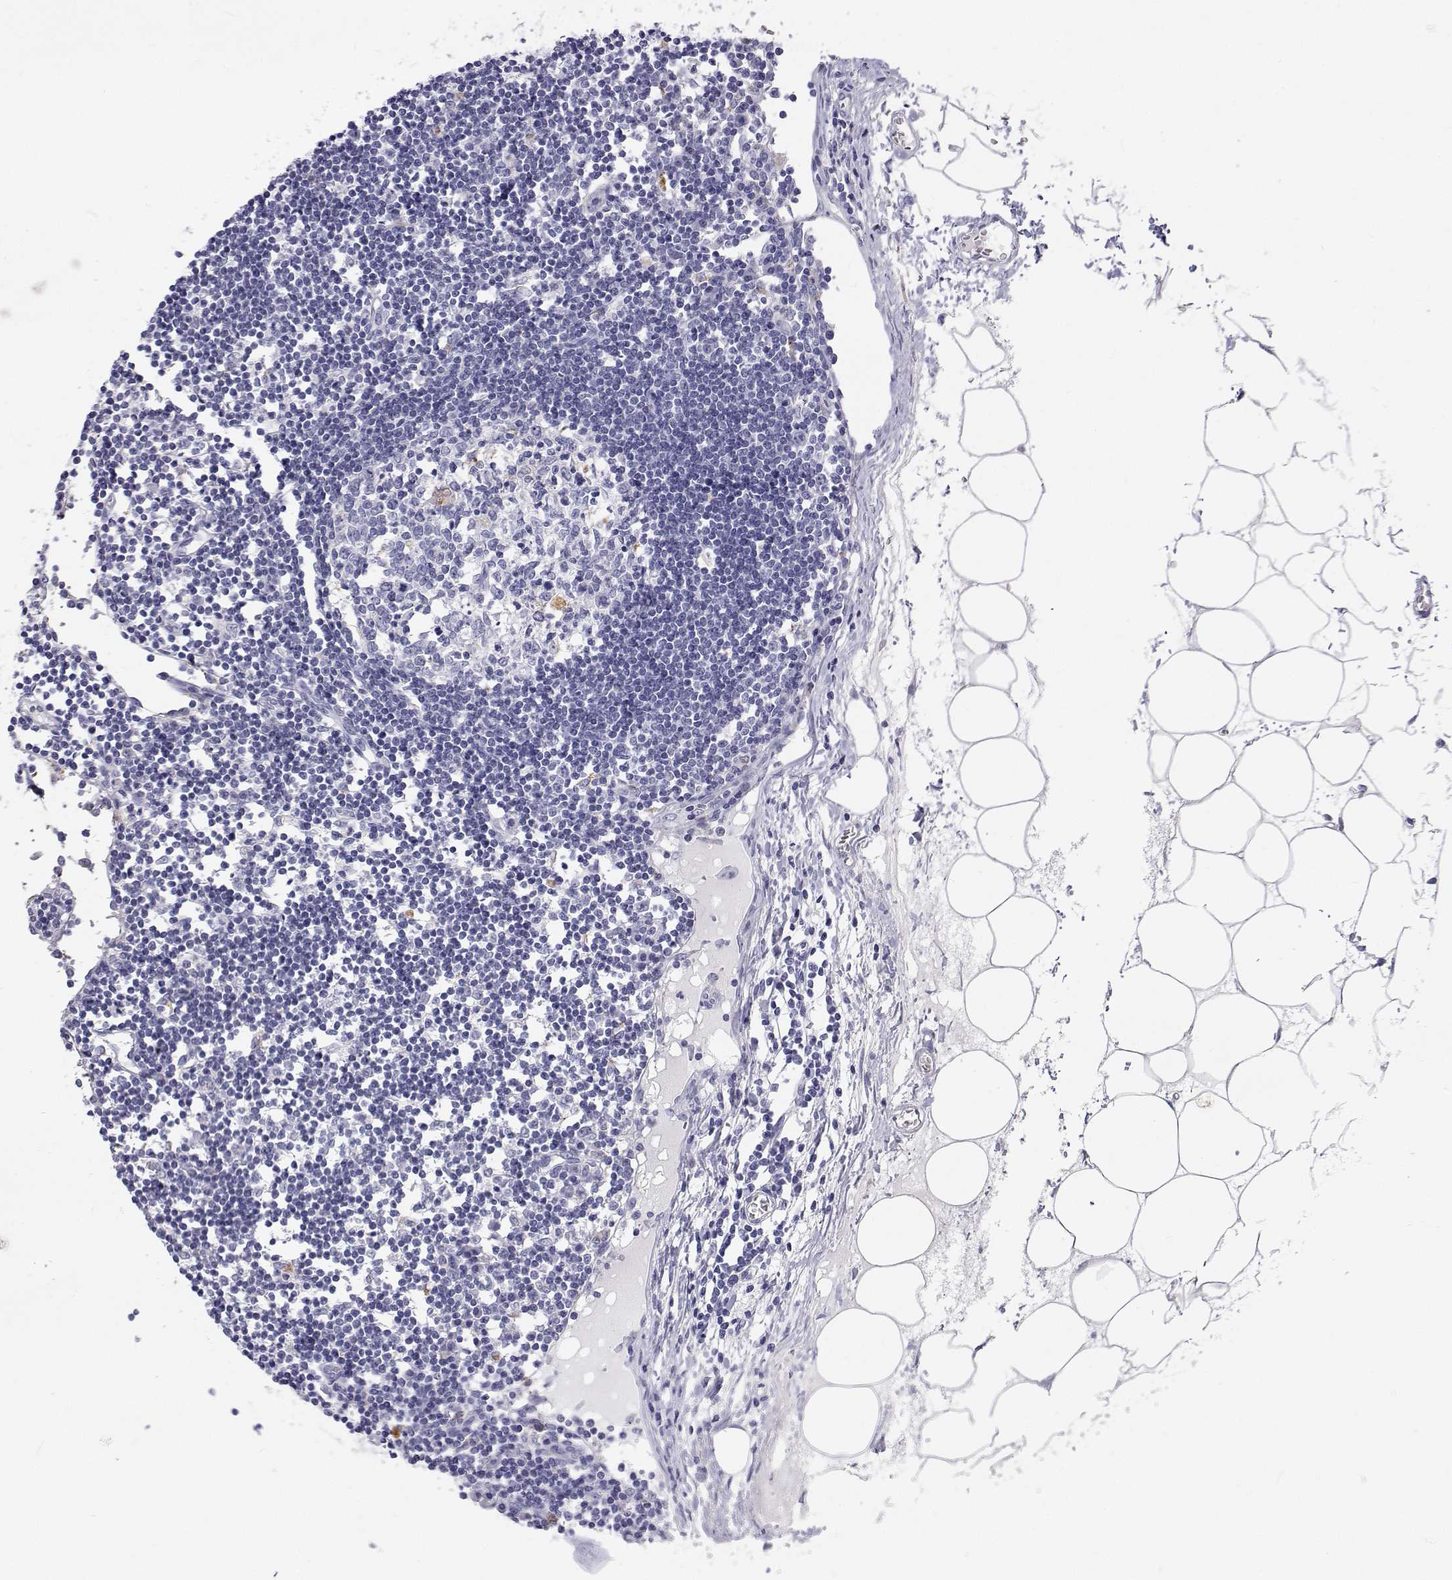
{"staining": {"intensity": "negative", "quantity": "none", "location": "none"}, "tissue": "lymph node", "cell_type": "Germinal center cells", "image_type": "normal", "snomed": [{"axis": "morphology", "description": "Normal tissue, NOS"}, {"axis": "topography", "description": "Lymph node"}], "caption": "The image exhibits no significant positivity in germinal center cells of lymph node. (Brightfield microscopy of DAB (3,3'-diaminobenzidine) IHC at high magnification).", "gene": "NCR2", "patient": {"sex": "female", "age": 65}}